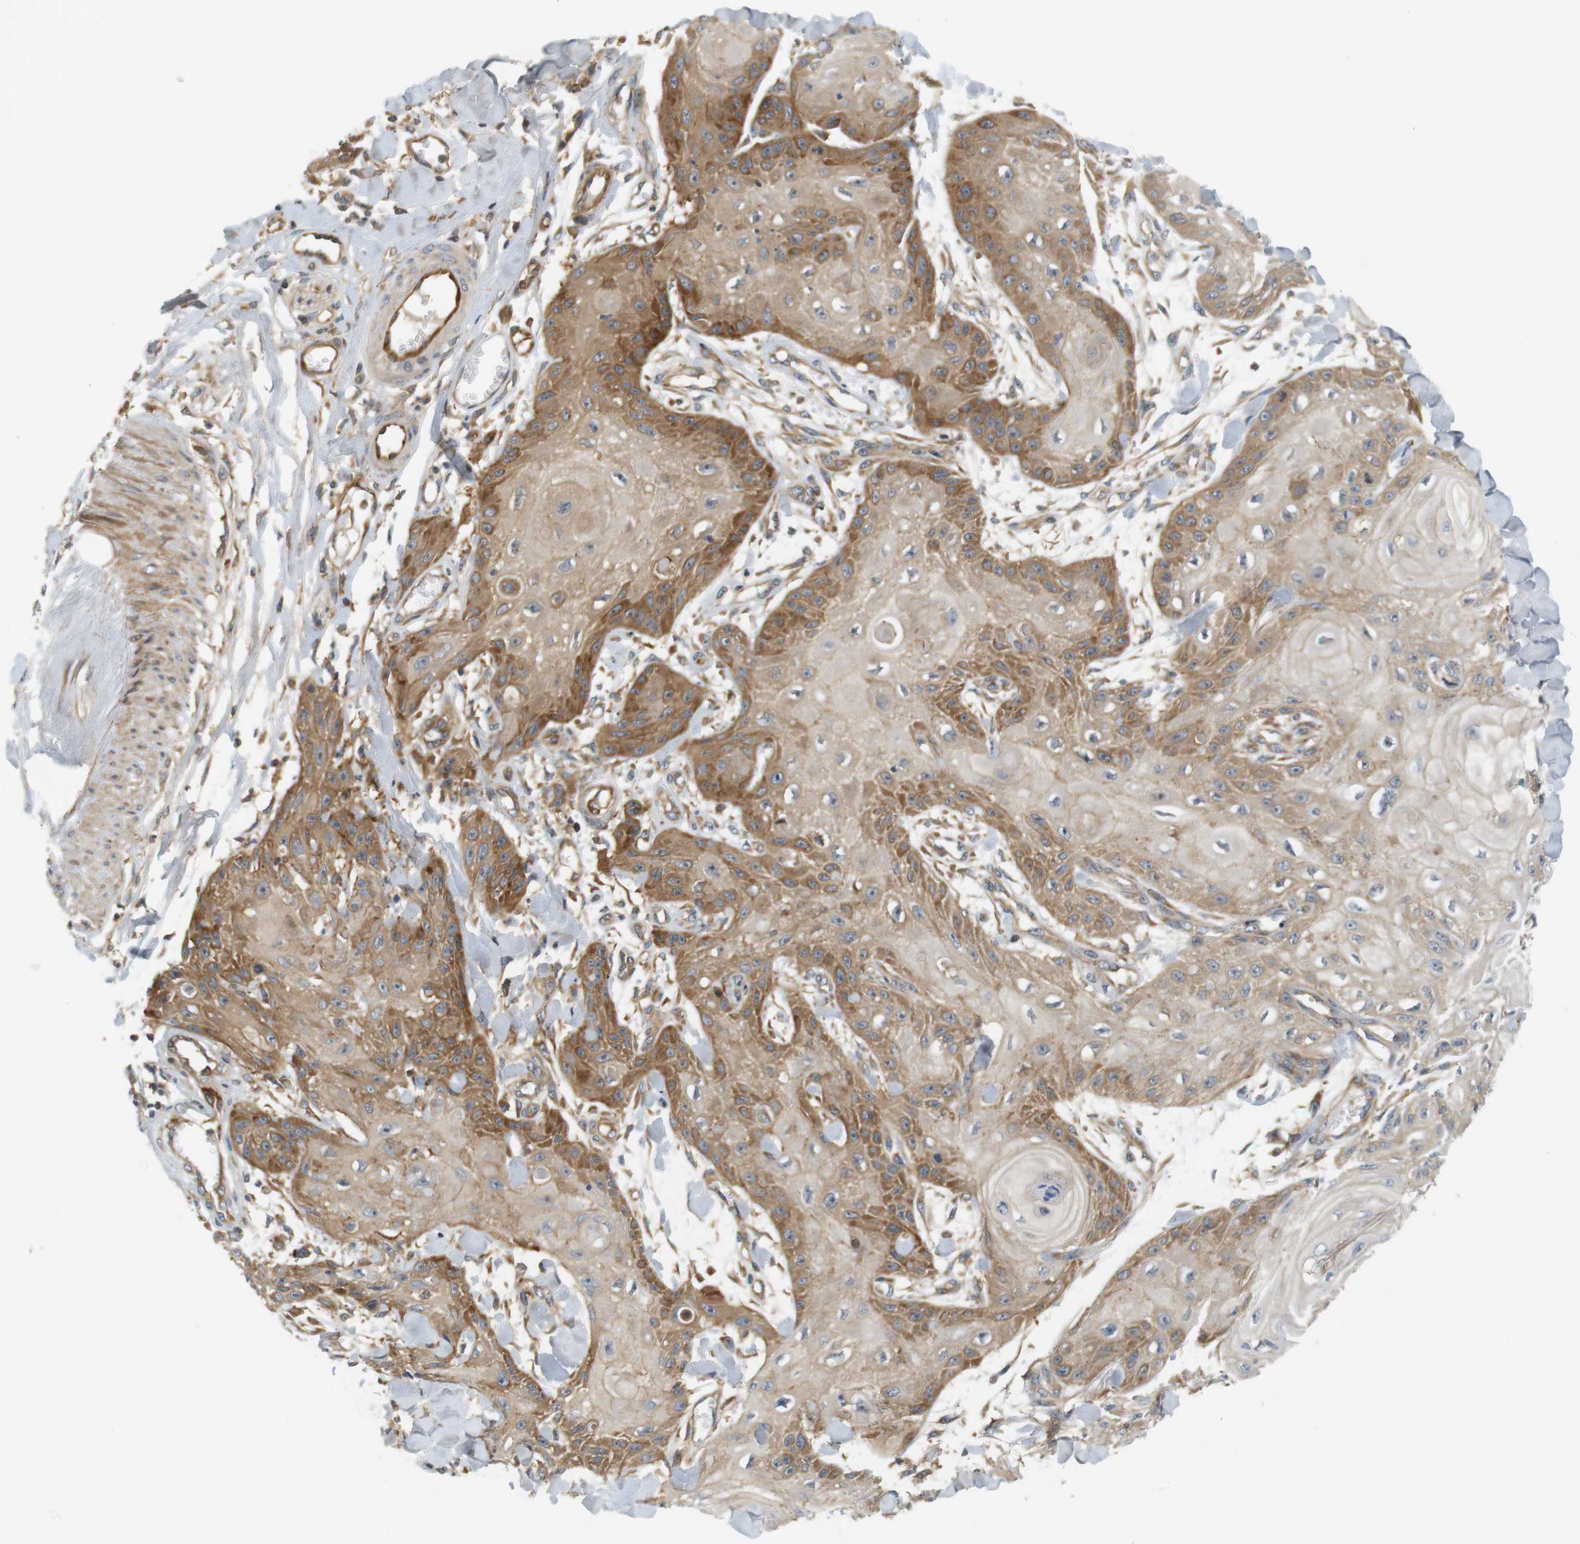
{"staining": {"intensity": "moderate", "quantity": ">75%", "location": "cytoplasmic/membranous"}, "tissue": "skin cancer", "cell_type": "Tumor cells", "image_type": "cancer", "snomed": [{"axis": "morphology", "description": "Squamous cell carcinoma, NOS"}, {"axis": "topography", "description": "Skin"}], "caption": "Protein positivity by immunohistochemistry displays moderate cytoplasmic/membranous positivity in approximately >75% of tumor cells in squamous cell carcinoma (skin). The staining was performed using DAB (3,3'-diaminobenzidine) to visualize the protein expression in brown, while the nuclei were stained in blue with hematoxylin (Magnification: 20x).", "gene": "SH3GLB1", "patient": {"sex": "male", "age": 74}}